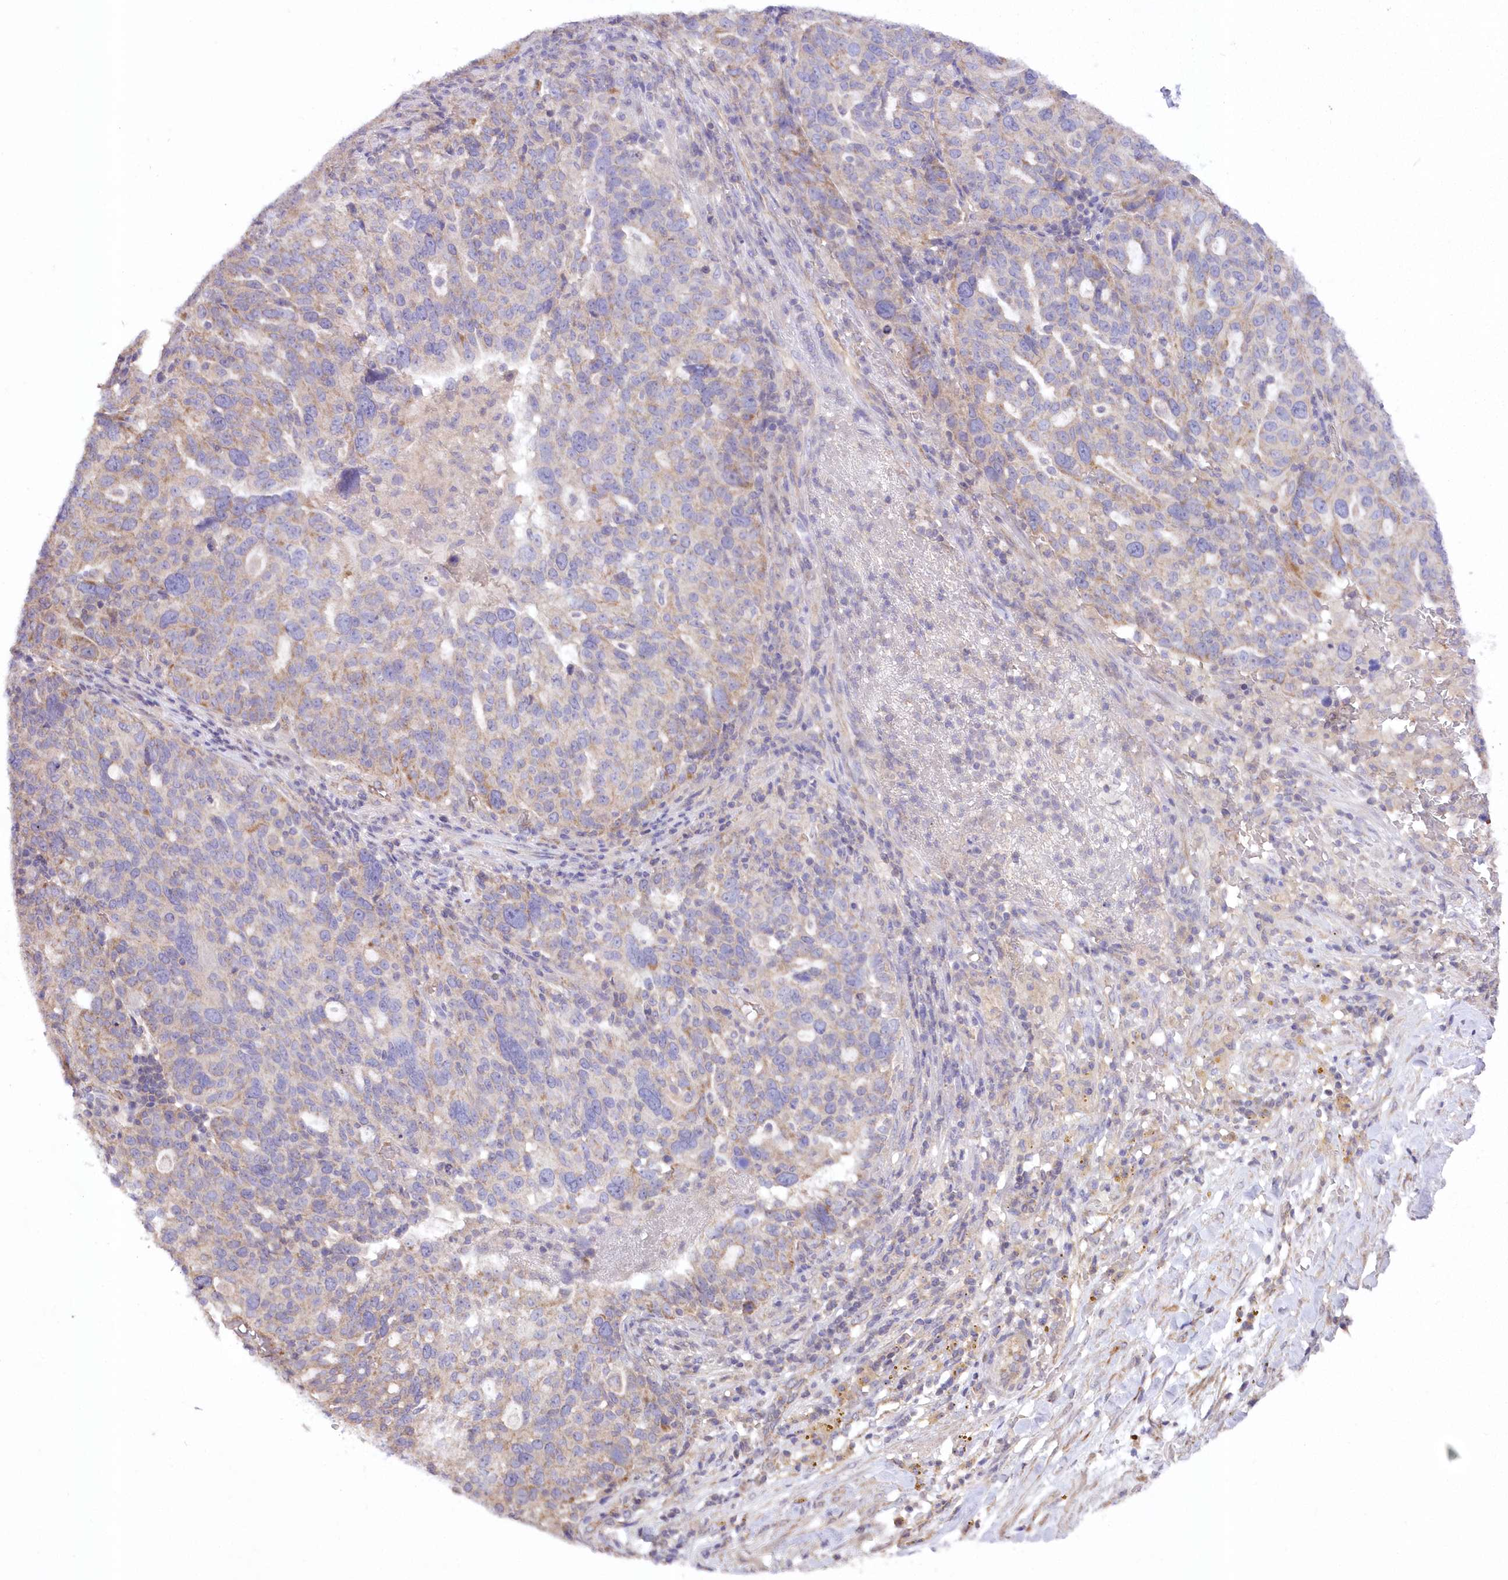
{"staining": {"intensity": "weak", "quantity": "<25%", "location": "cytoplasmic/membranous"}, "tissue": "ovarian cancer", "cell_type": "Tumor cells", "image_type": "cancer", "snomed": [{"axis": "morphology", "description": "Cystadenocarcinoma, serous, NOS"}, {"axis": "topography", "description": "Ovary"}], "caption": "A photomicrograph of human serous cystadenocarcinoma (ovarian) is negative for staining in tumor cells. (Immunohistochemistry (ihc), brightfield microscopy, high magnification).", "gene": "ITSN2", "patient": {"sex": "female", "age": 59}}